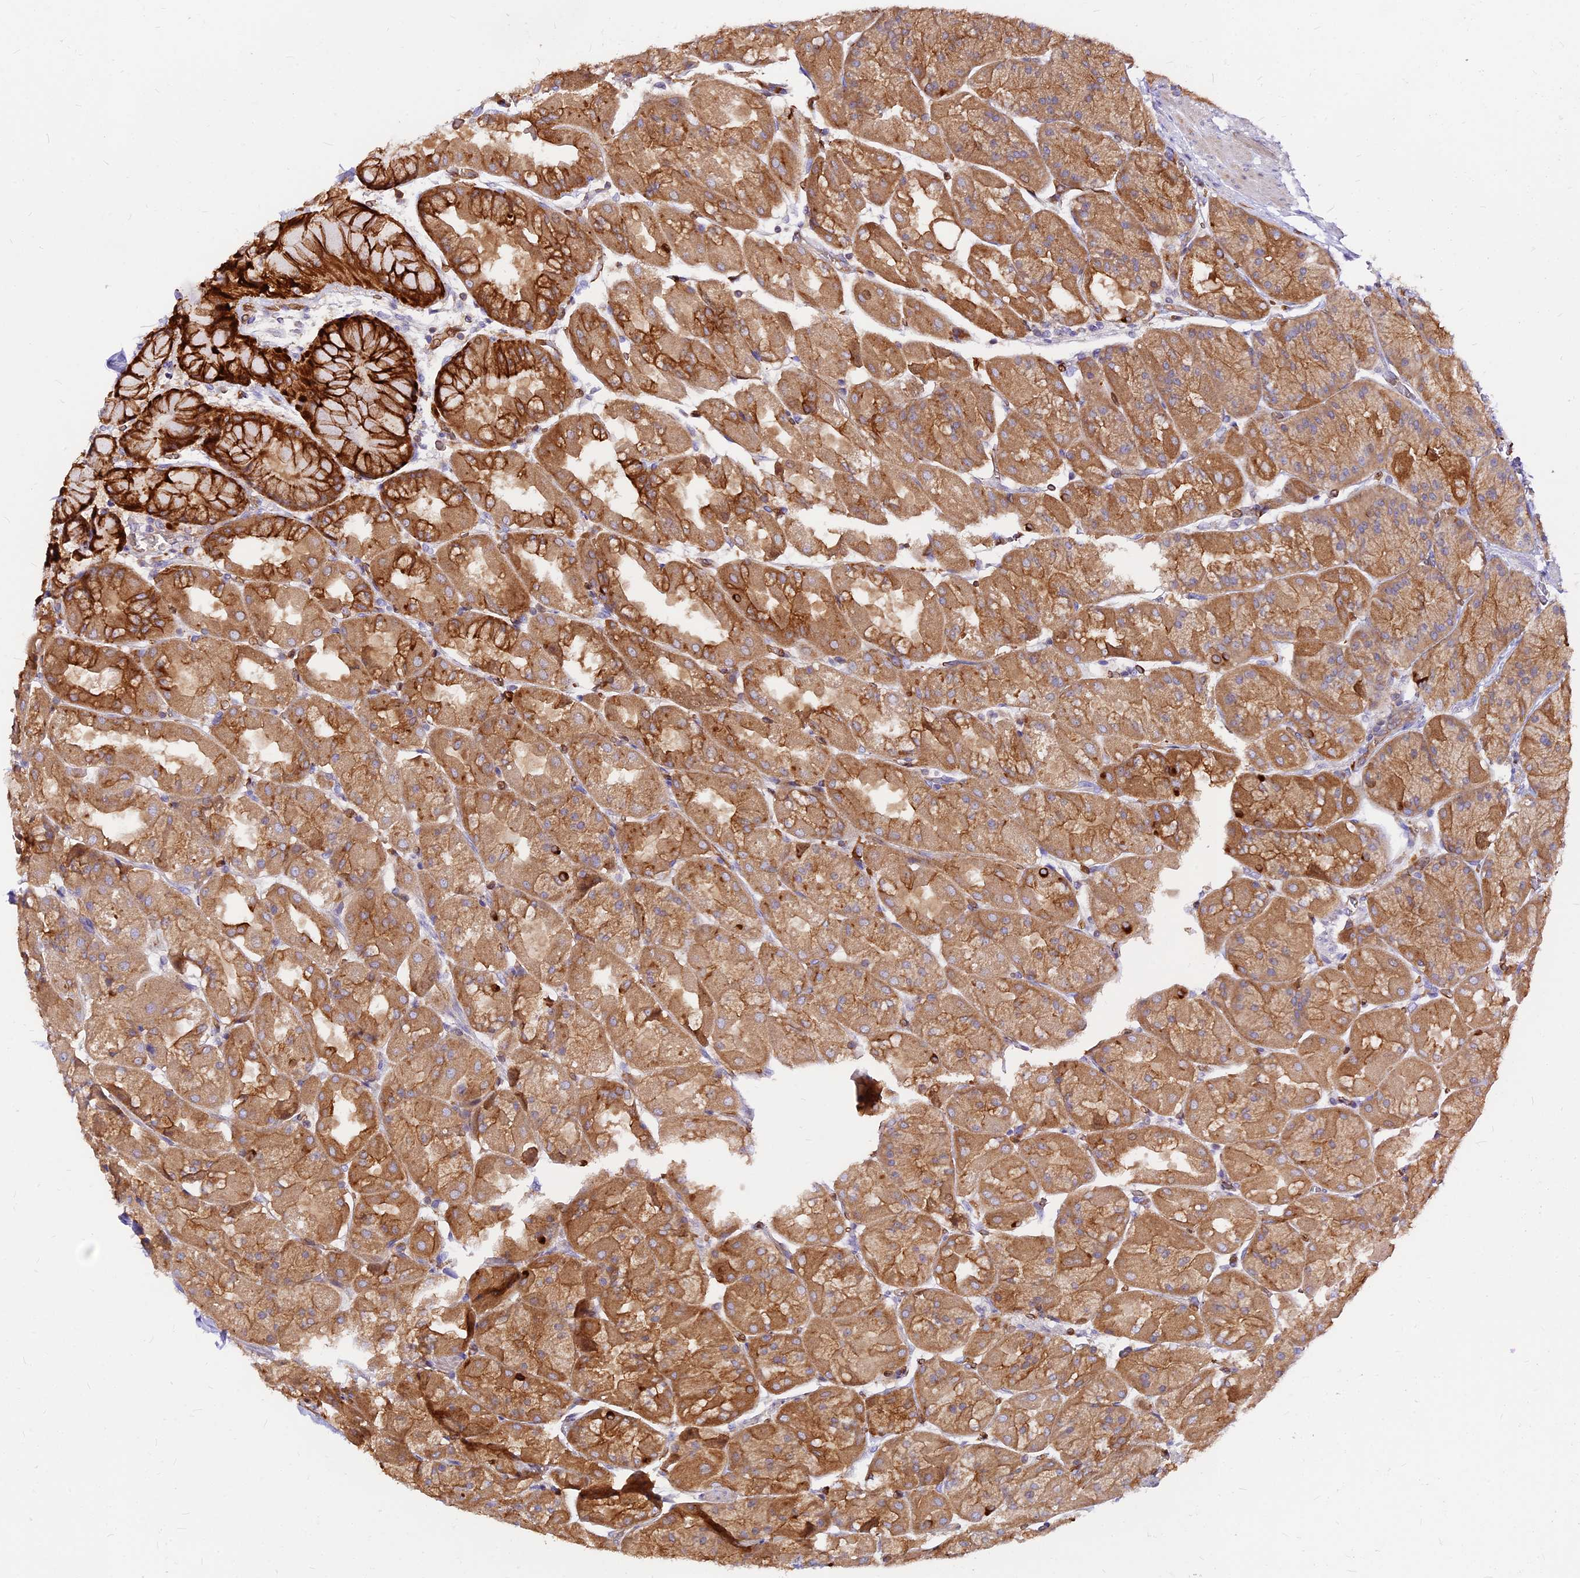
{"staining": {"intensity": "strong", "quantity": ">75%", "location": "cytoplasmic/membranous"}, "tissue": "stomach", "cell_type": "Glandular cells", "image_type": "normal", "snomed": [{"axis": "morphology", "description": "Normal tissue, NOS"}, {"axis": "topography", "description": "Stomach"}], "caption": "Immunohistochemistry image of unremarkable human stomach stained for a protein (brown), which demonstrates high levels of strong cytoplasmic/membranous staining in approximately >75% of glandular cells.", "gene": "DENND2D", "patient": {"sex": "female", "age": 61}}